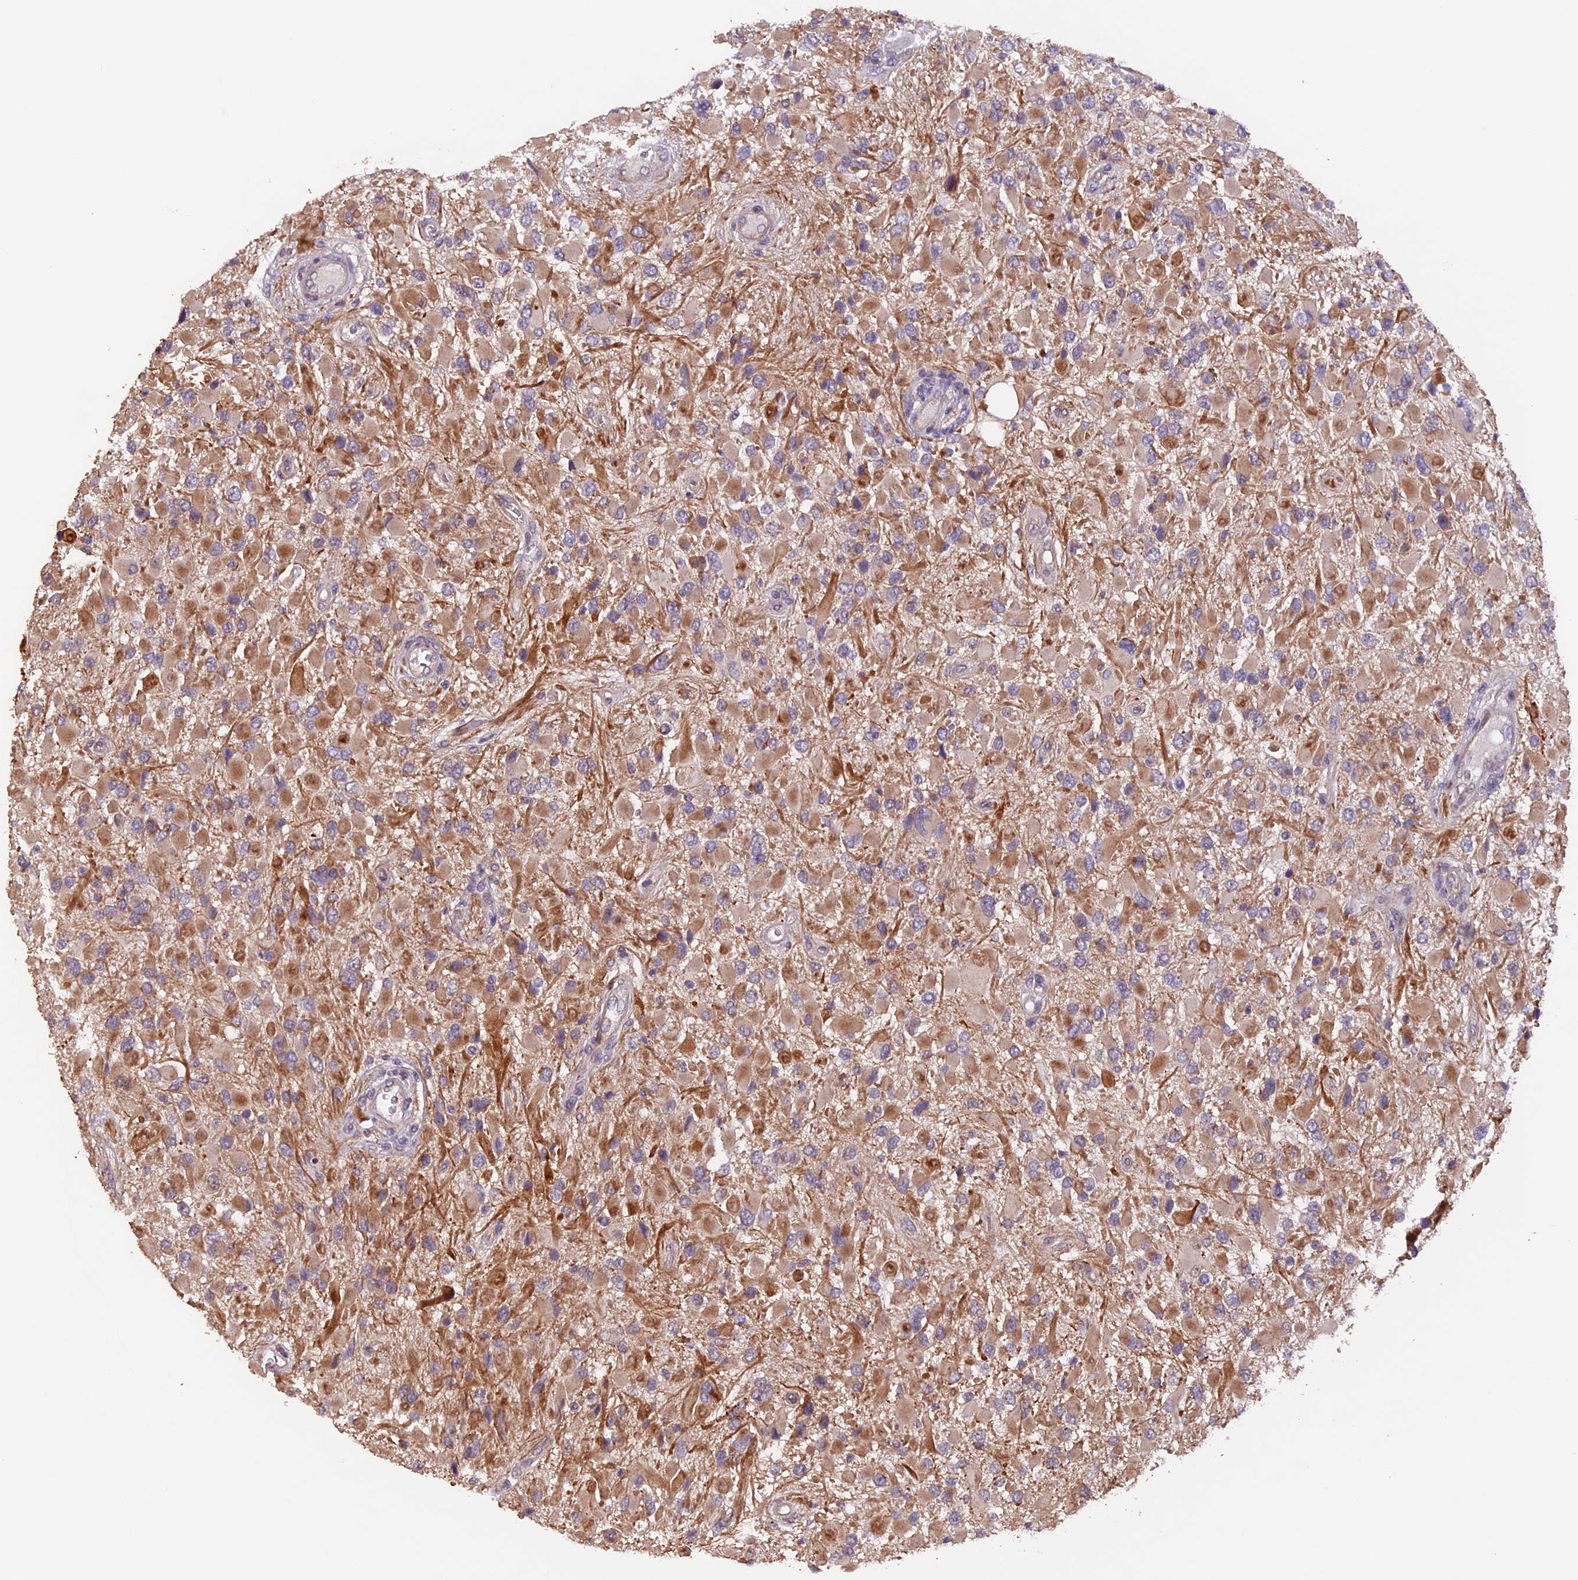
{"staining": {"intensity": "moderate", "quantity": ">75%", "location": "cytoplasmic/membranous"}, "tissue": "glioma", "cell_type": "Tumor cells", "image_type": "cancer", "snomed": [{"axis": "morphology", "description": "Glioma, malignant, High grade"}, {"axis": "topography", "description": "Brain"}], "caption": "This histopathology image demonstrates immunohistochemistry (IHC) staining of high-grade glioma (malignant), with medium moderate cytoplasmic/membranous staining in approximately >75% of tumor cells.", "gene": "GNB5", "patient": {"sex": "male", "age": 53}}